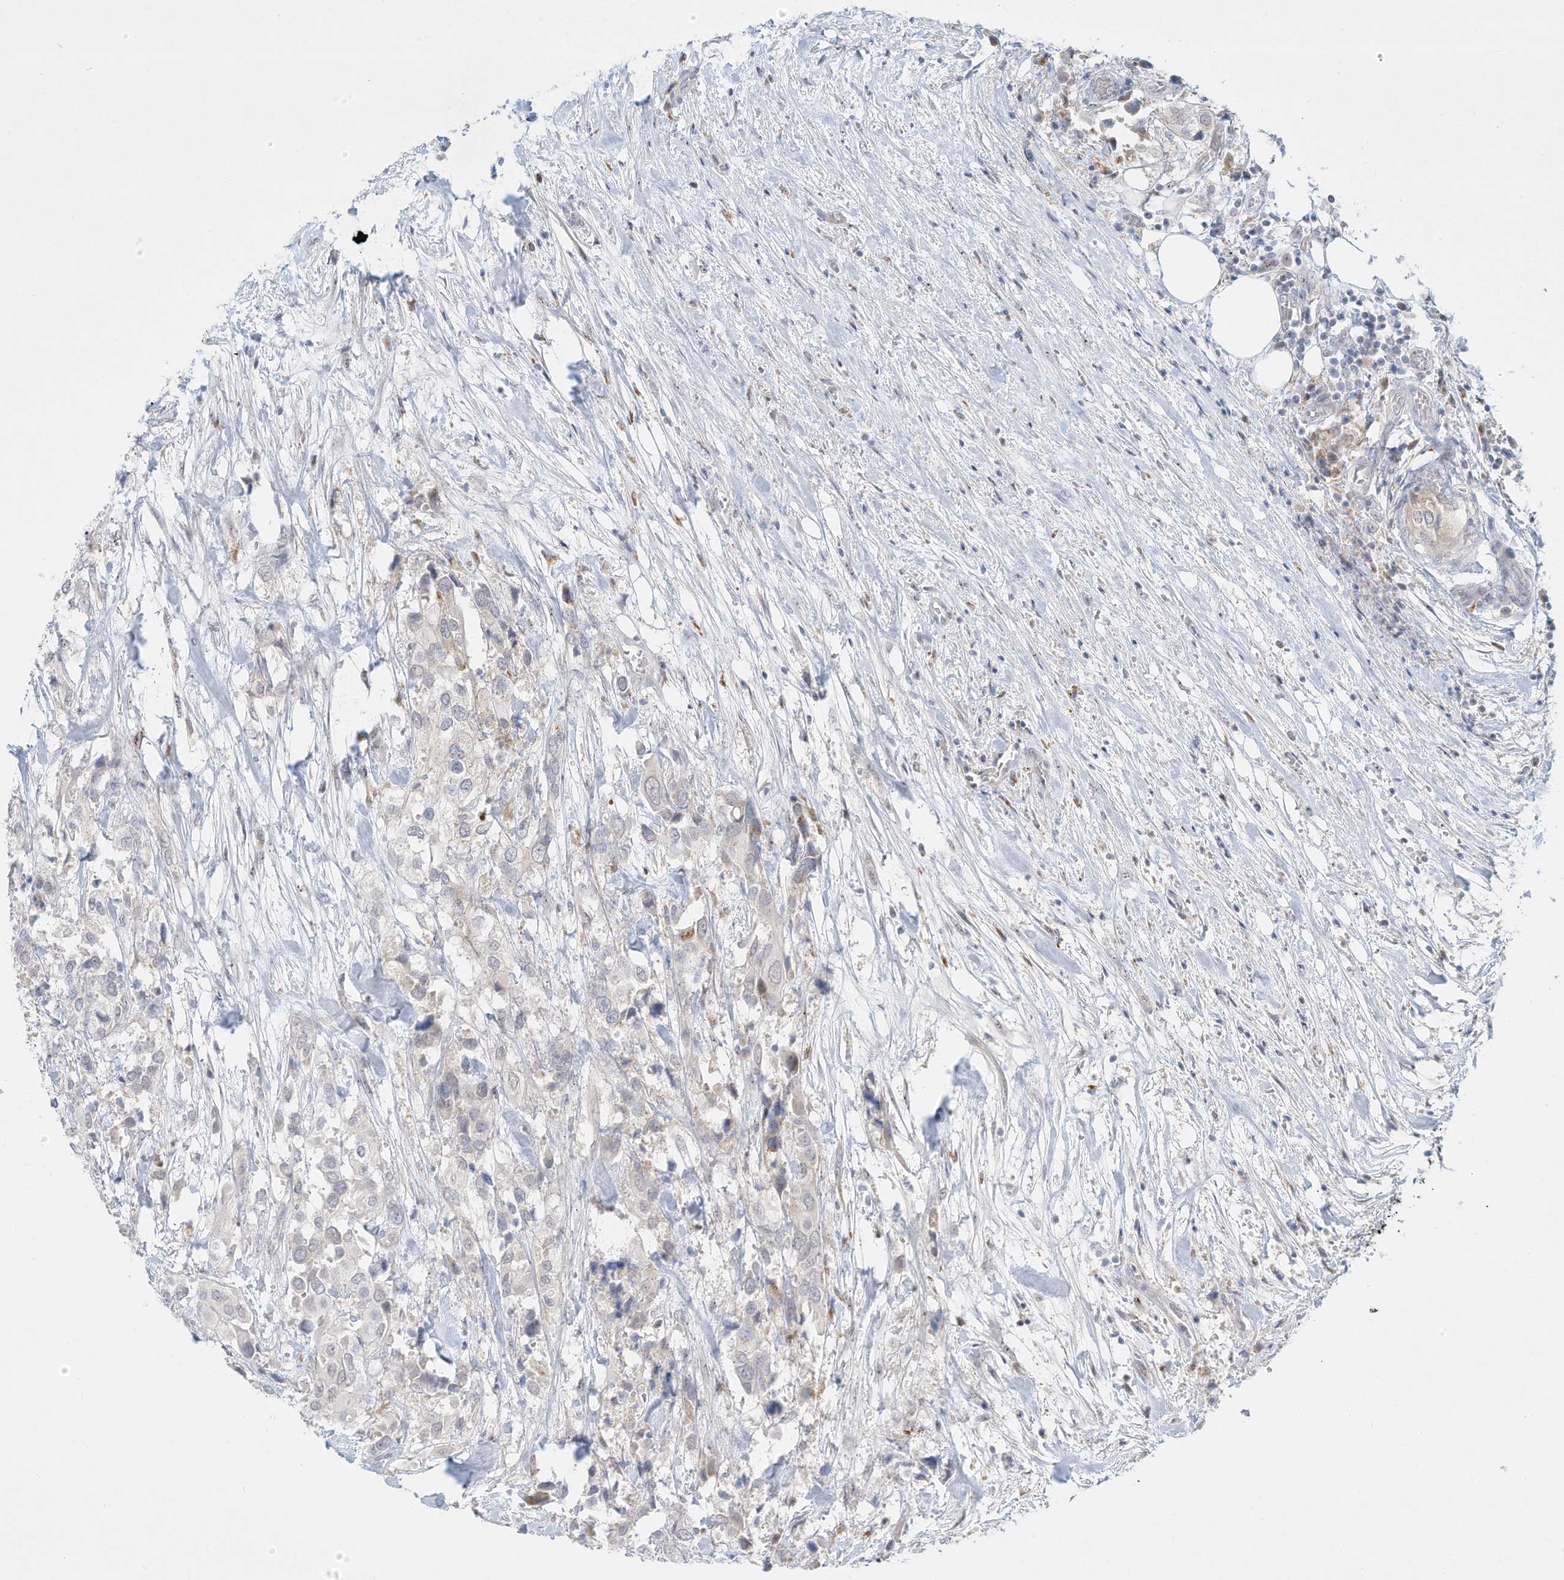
{"staining": {"intensity": "negative", "quantity": "none", "location": "none"}, "tissue": "urothelial cancer", "cell_type": "Tumor cells", "image_type": "cancer", "snomed": [{"axis": "morphology", "description": "Urothelial carcinoma, High grade"}, {"axis": "topography", "description": "Urinary bladder"}], "caption": "DAB immunohistochemical staining of human urothelial carcinoma (high-grade) shows no significant expression in tumor cells.", "gene": "PAK6", "patient": {"sex": "male", "age": 64}}